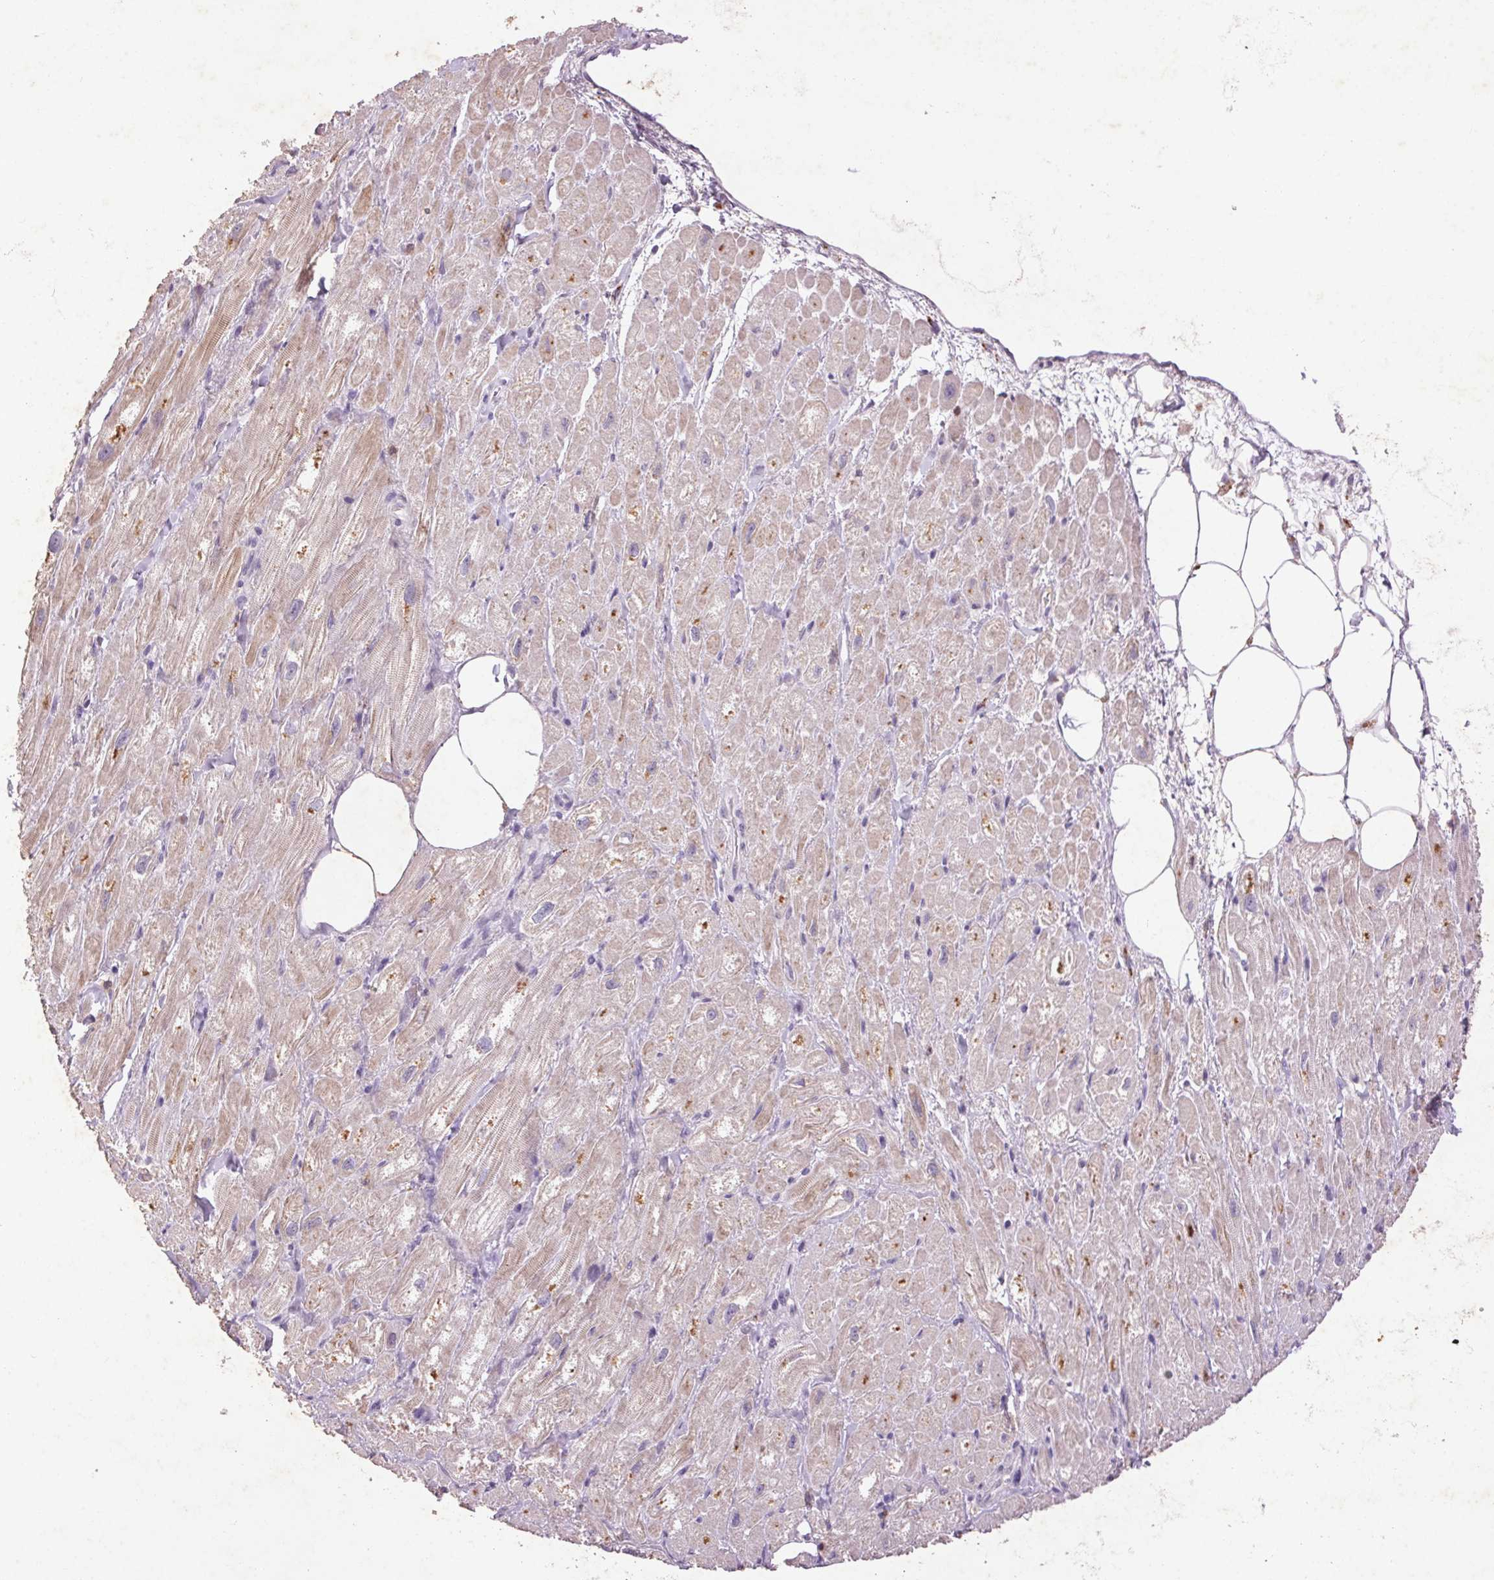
{"staining": {"intensity": "negative", "quantity": "none", "location": "none"}, "tissue": "heart muscle", "cell_type": "Cardiomyocytes", "image_type": "normal", "snomed": [{"axis": "morphology", "description": "Normal tissue, NOS"}, {"axis": "topography", "description": "Heart"}], "caption": "The micrograph shows no significant positivity in cardiomyocytes of heart muscle. (DAB immunohistochemistry, high magnification).", "gene": "FNDC7", "patient": {"sex": "female", "age": 62}}